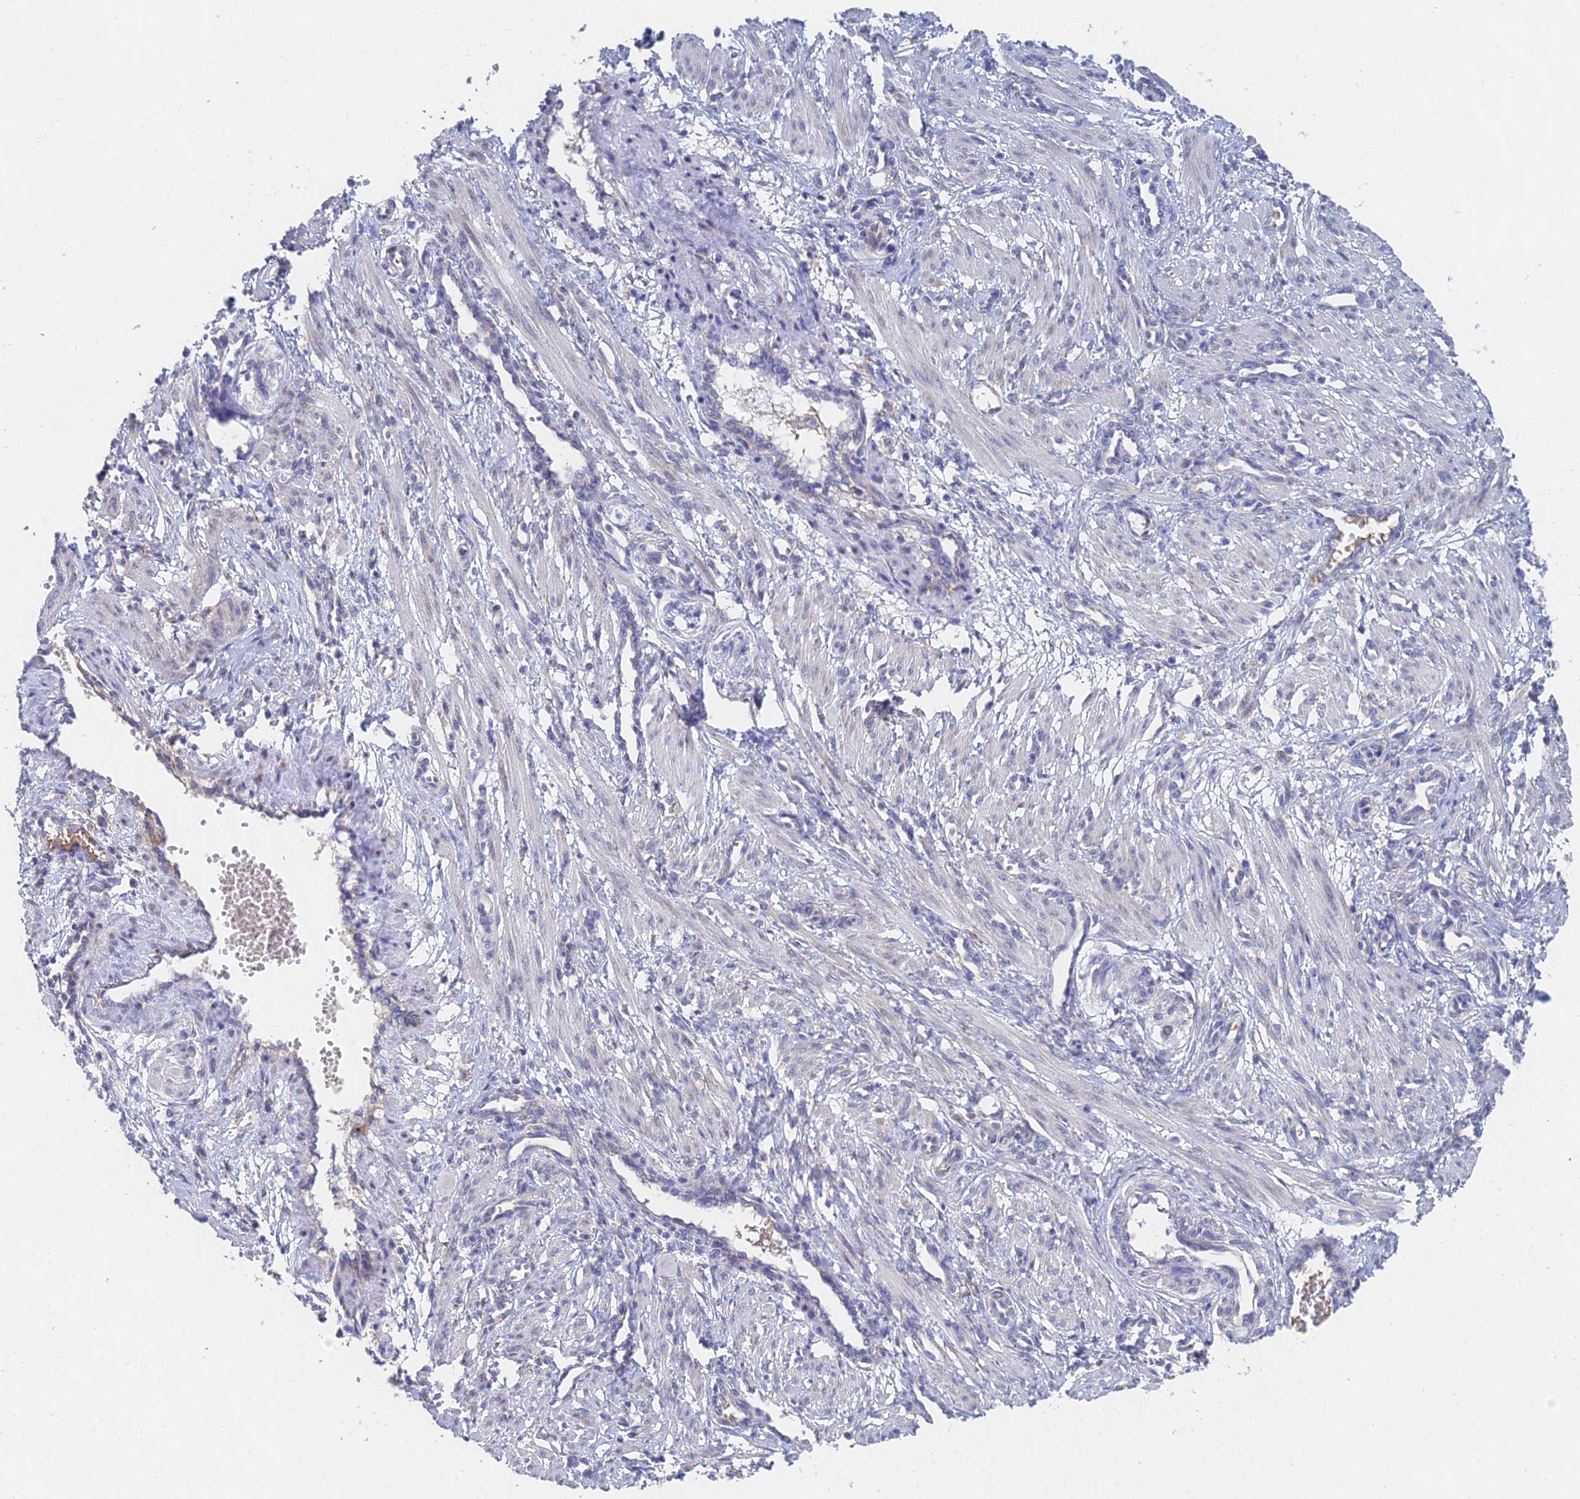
{"staining": {"intensity": "negative", "quantity": "none", "location": "none"}, "tissue": "smooth muscle", "cell_type": "Smooth muscle cells", "image_type": "normal", "snomed": [{"axis": "morphology", "description": "Normal tissue, NOS"}, {"axis": "topography", "description": "Endometrium"}], "caption": "DAB (3,3'-diaminobenzidine) immunohistochemical staining of normal smooth muscle exhibits no significant positivity in smooth muscle cells. The staining is performed using DAB brown chromogen with nuclei counter-stained in using hematoxylin.", "gene": "ELOF1", "patient": {"sex": "female", "age": 33}}